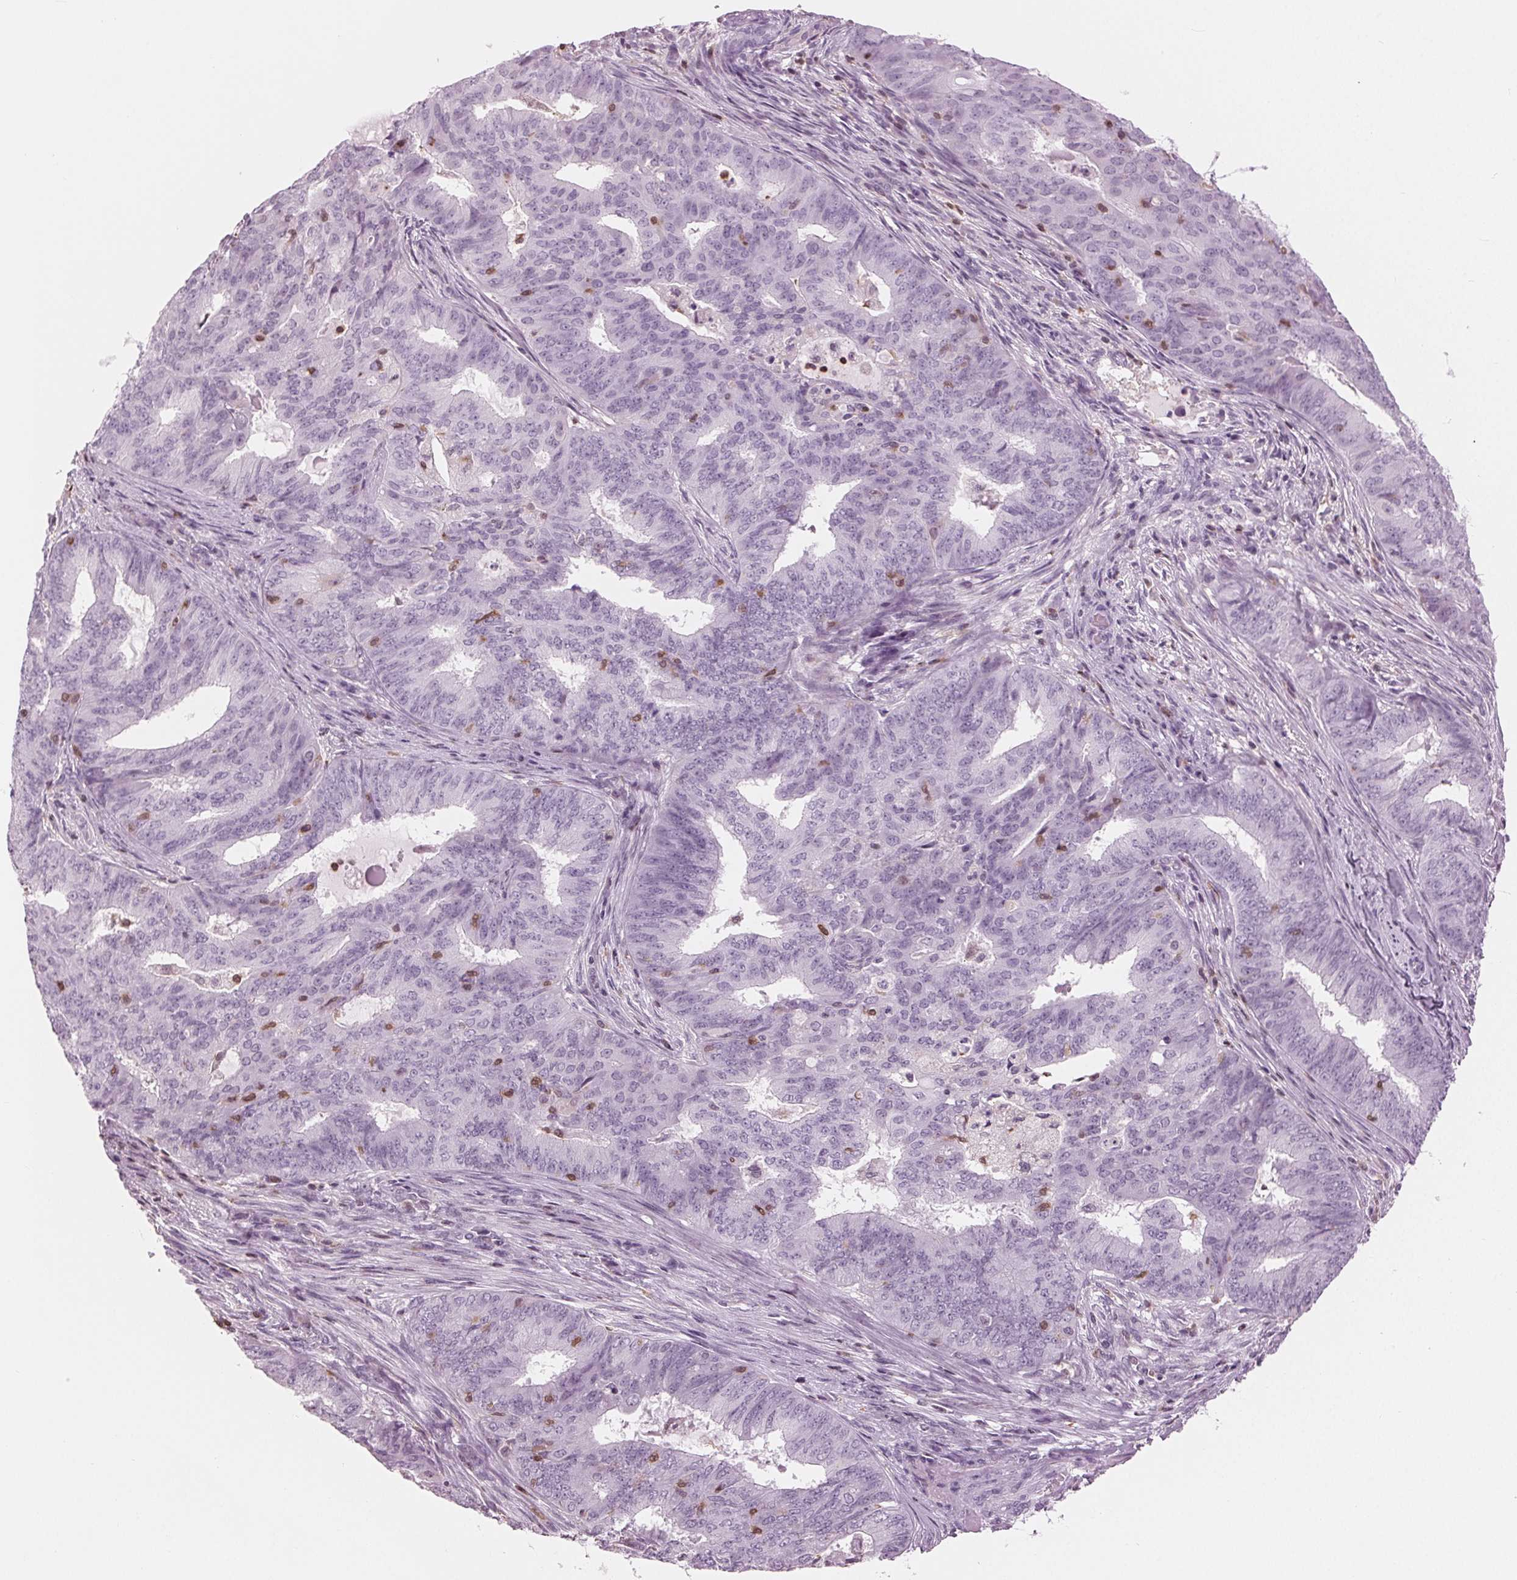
{"staining": {"intensity": "negative", "quantity": "none", "location": "none"}, "tissue": "endometrial cancer", "cell_type": "Tumor cells", "image_type": "cancer", "snomed": [{"axis": "morphology", "description": "Adenocarcinoma, NOS"}, {"axis": "topography", "description": "Endometrium"}], "caption": "Immunohistochemistry (IHC) of endometrial cancer (adenocarcinoma) exhibits no staining in tumor cells.", "gene": "BTLA", "patient": {"sex": "female", "age": 62}}